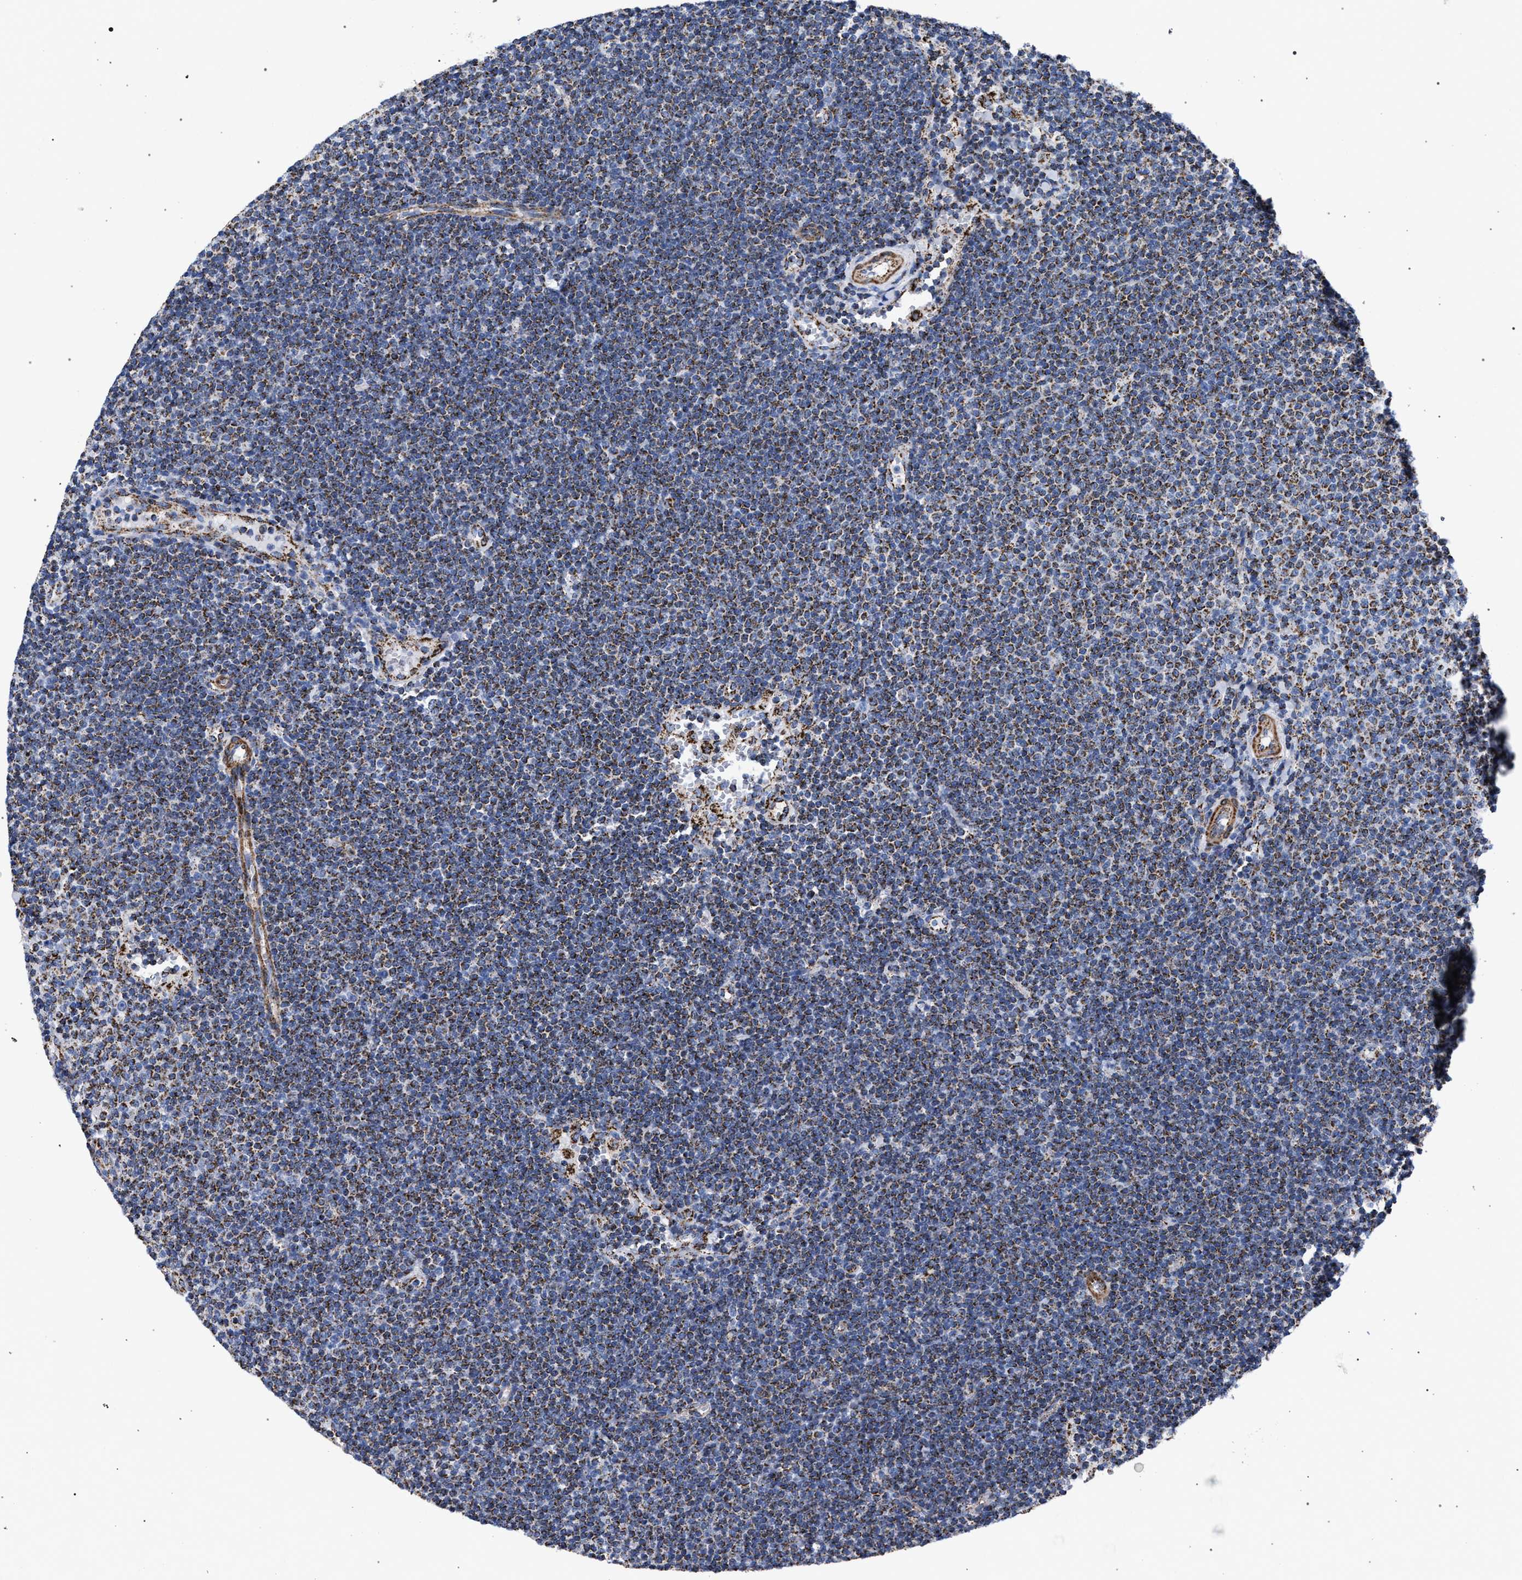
{"staining": {"intensity": "moderate", "quantity": ">75%", "location": "cytoplasmic/membranous"}, "tissue": "lymphoma", "cell_type": "Tumor cells", "image_type": "cancer", "snomed": [{"axis": "morphology", "description": "Malignant lymphoma, non-Hodgkin's type, Low grade"}, {"axis": "topography", "description": "Lymph node"}], "caption": "Immunohistochemistry (DAB (3,3'-diaminobenzidine)) staining of human low-grade malignant lymphoma, non-Hodgkin's type shows moderate cytoplasmic/membranous protein positivity in approximately >75% of tumor cells.", "gene": "ACADS", "patient": {"sex": "female", "age": 53}}